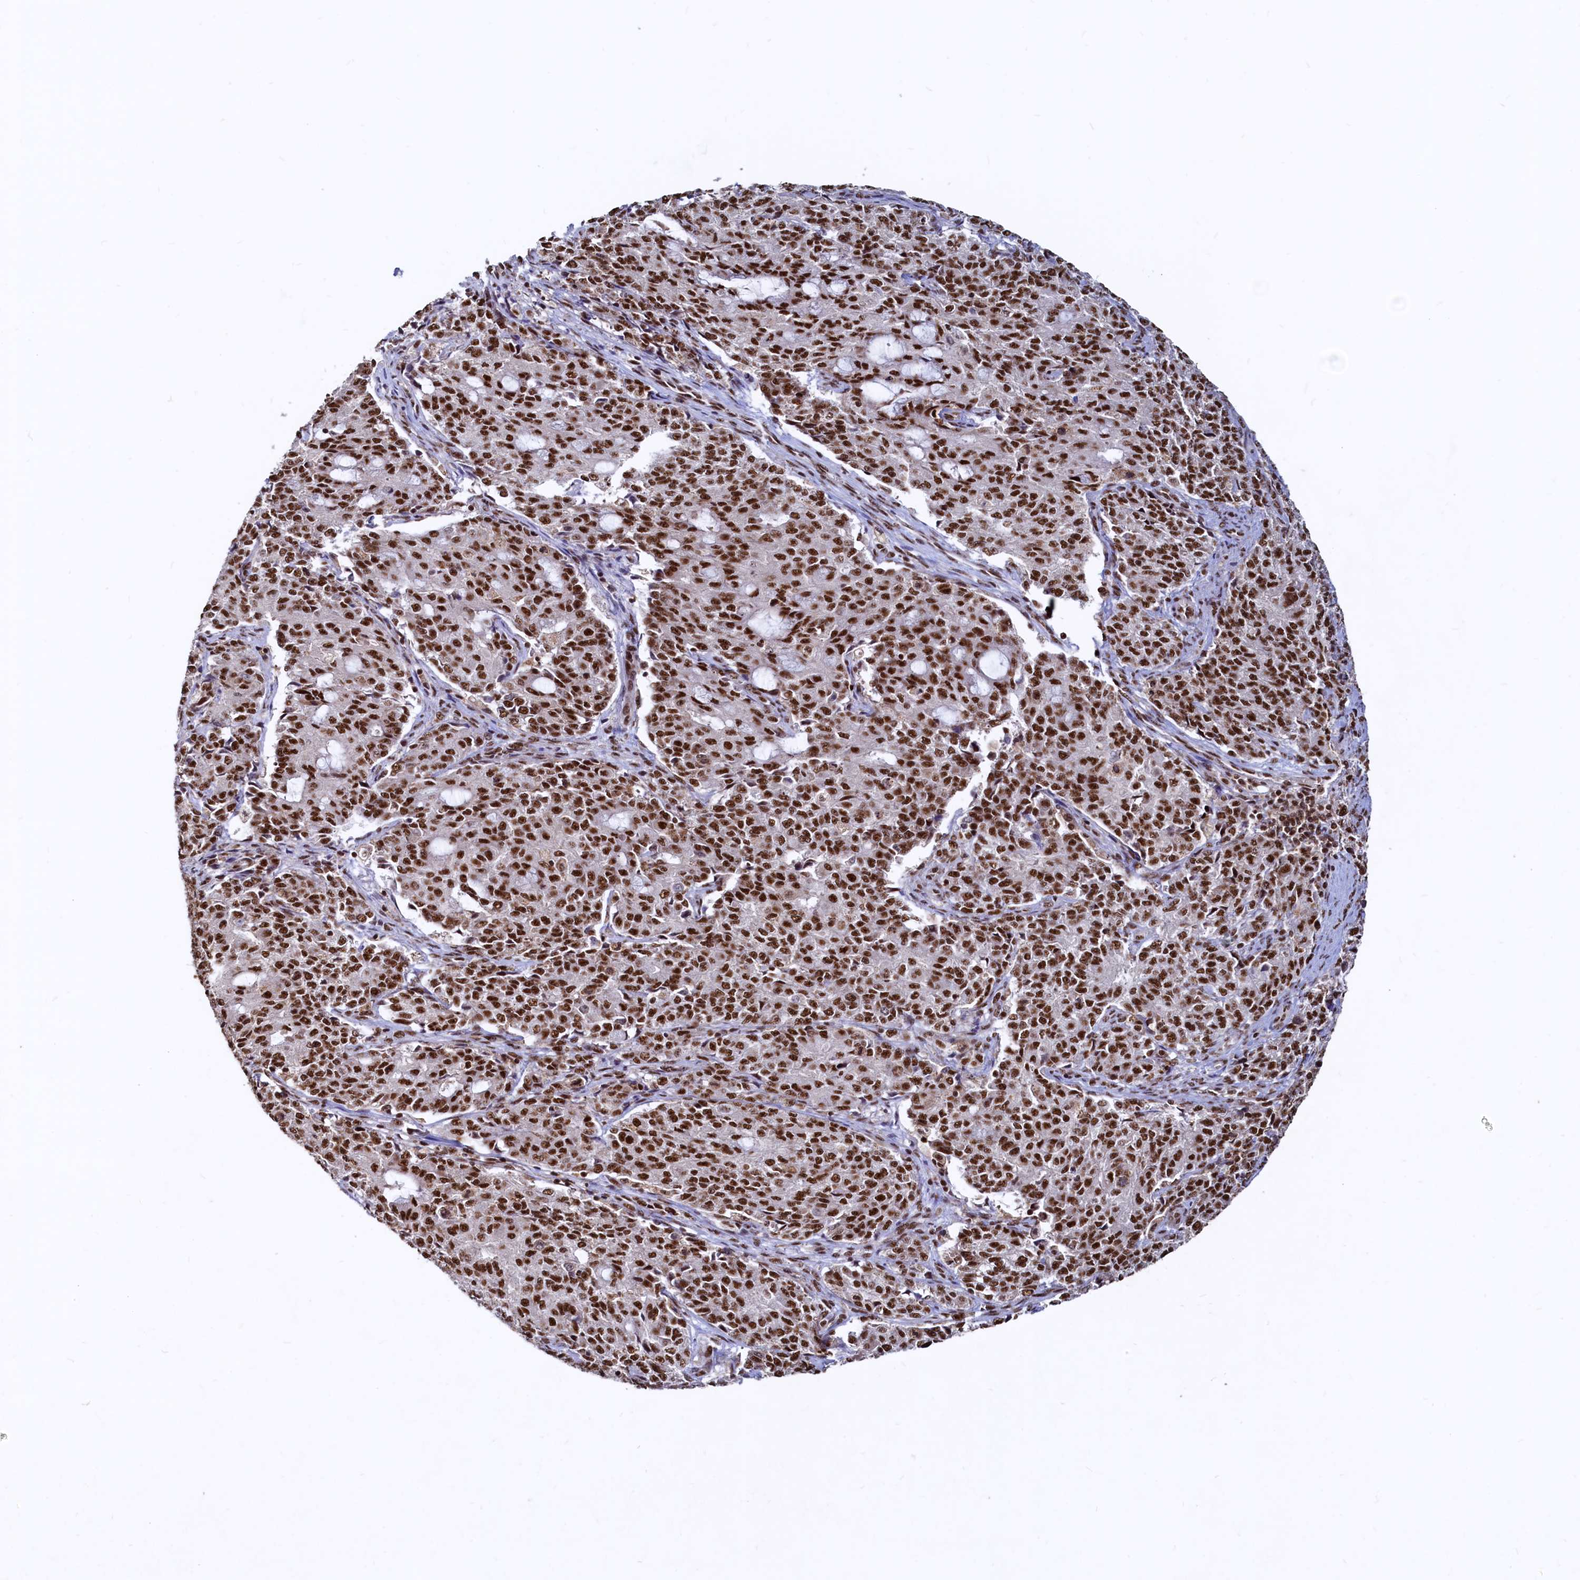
{"staining": {"intensity": "strong", "quantity": "25%-75%", "location": "nuclear"}, "tissue": "endometrial cancer", "cell_type": "Tumor cells", "image_type": "cancer", "snomed": [{"axis": "morphology", "description": "Adenocarcinoma, NOS"}, {"axis": "topography", "description": "Endometrium"}], "caption": "IHC micrograph of human endometrial cancer stained for a protein (brown), which reveals high levels of strong nuclear expression in about 25%-75% of tumor cells.", "gene": "RSRC2", "patient": {"sex": "female", "age": 50}}